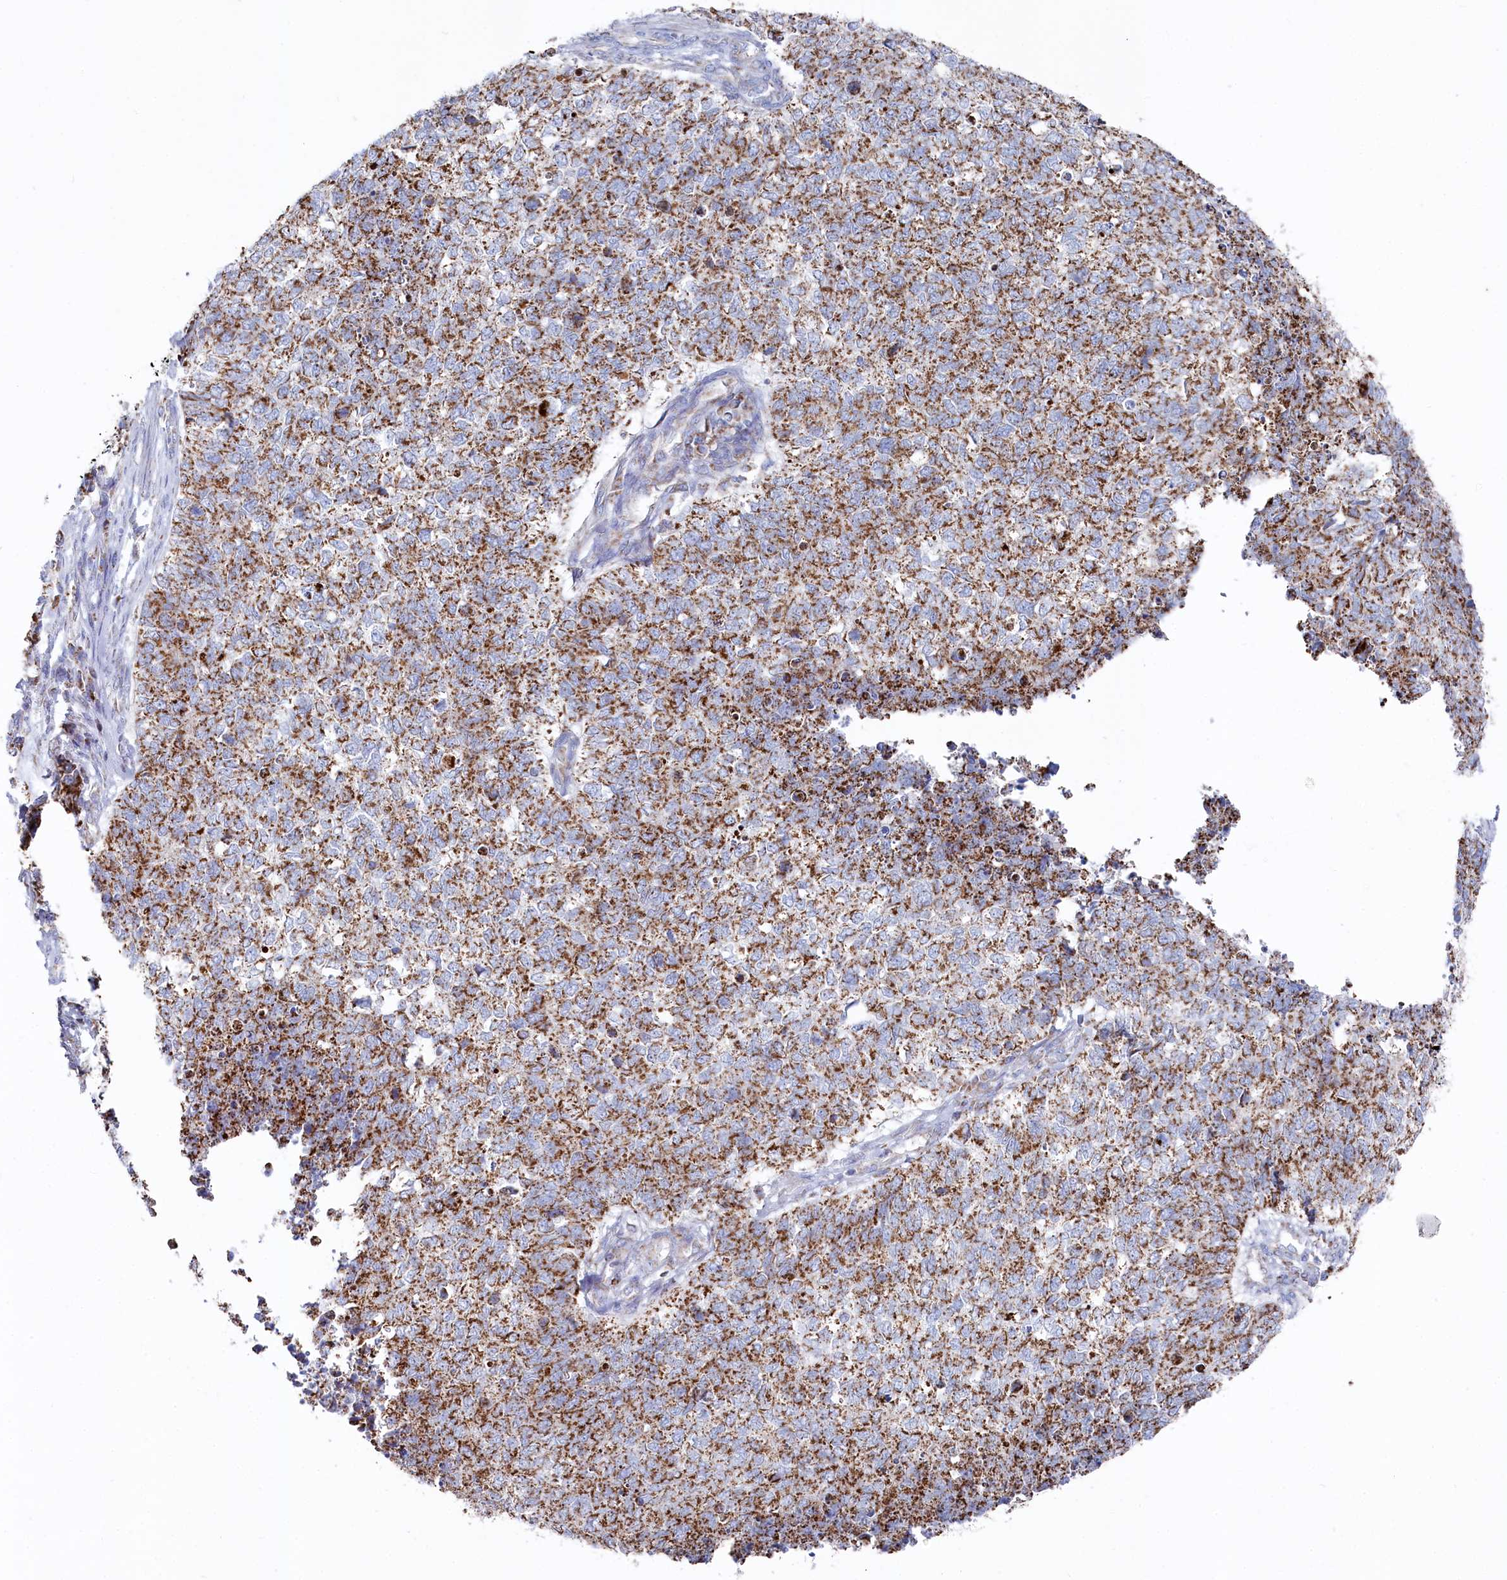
{"staining": {"intensity": "moderate", "quantity": ">75%", "location": "cytoplasmic/membranous"}, "tissue": "cervical cancer", "cell_type": "Tumor cells", "image_type": "cancer", "snomed": [{"axis": "morphology", "description": "Squamous cell carcinoma, NOS"}, {"axis": "topography", "description": "Cervix"}], "caption": "Immunohistochemistry (DAB) staining of human cervical cancer (squamous cell carcinoma) demonstrates moderate cytoplasmic/membranous protein positivity in about >75% of tumor cells.", "gene": "GLS2", "patient": {"sex": "female", "age": 63}}